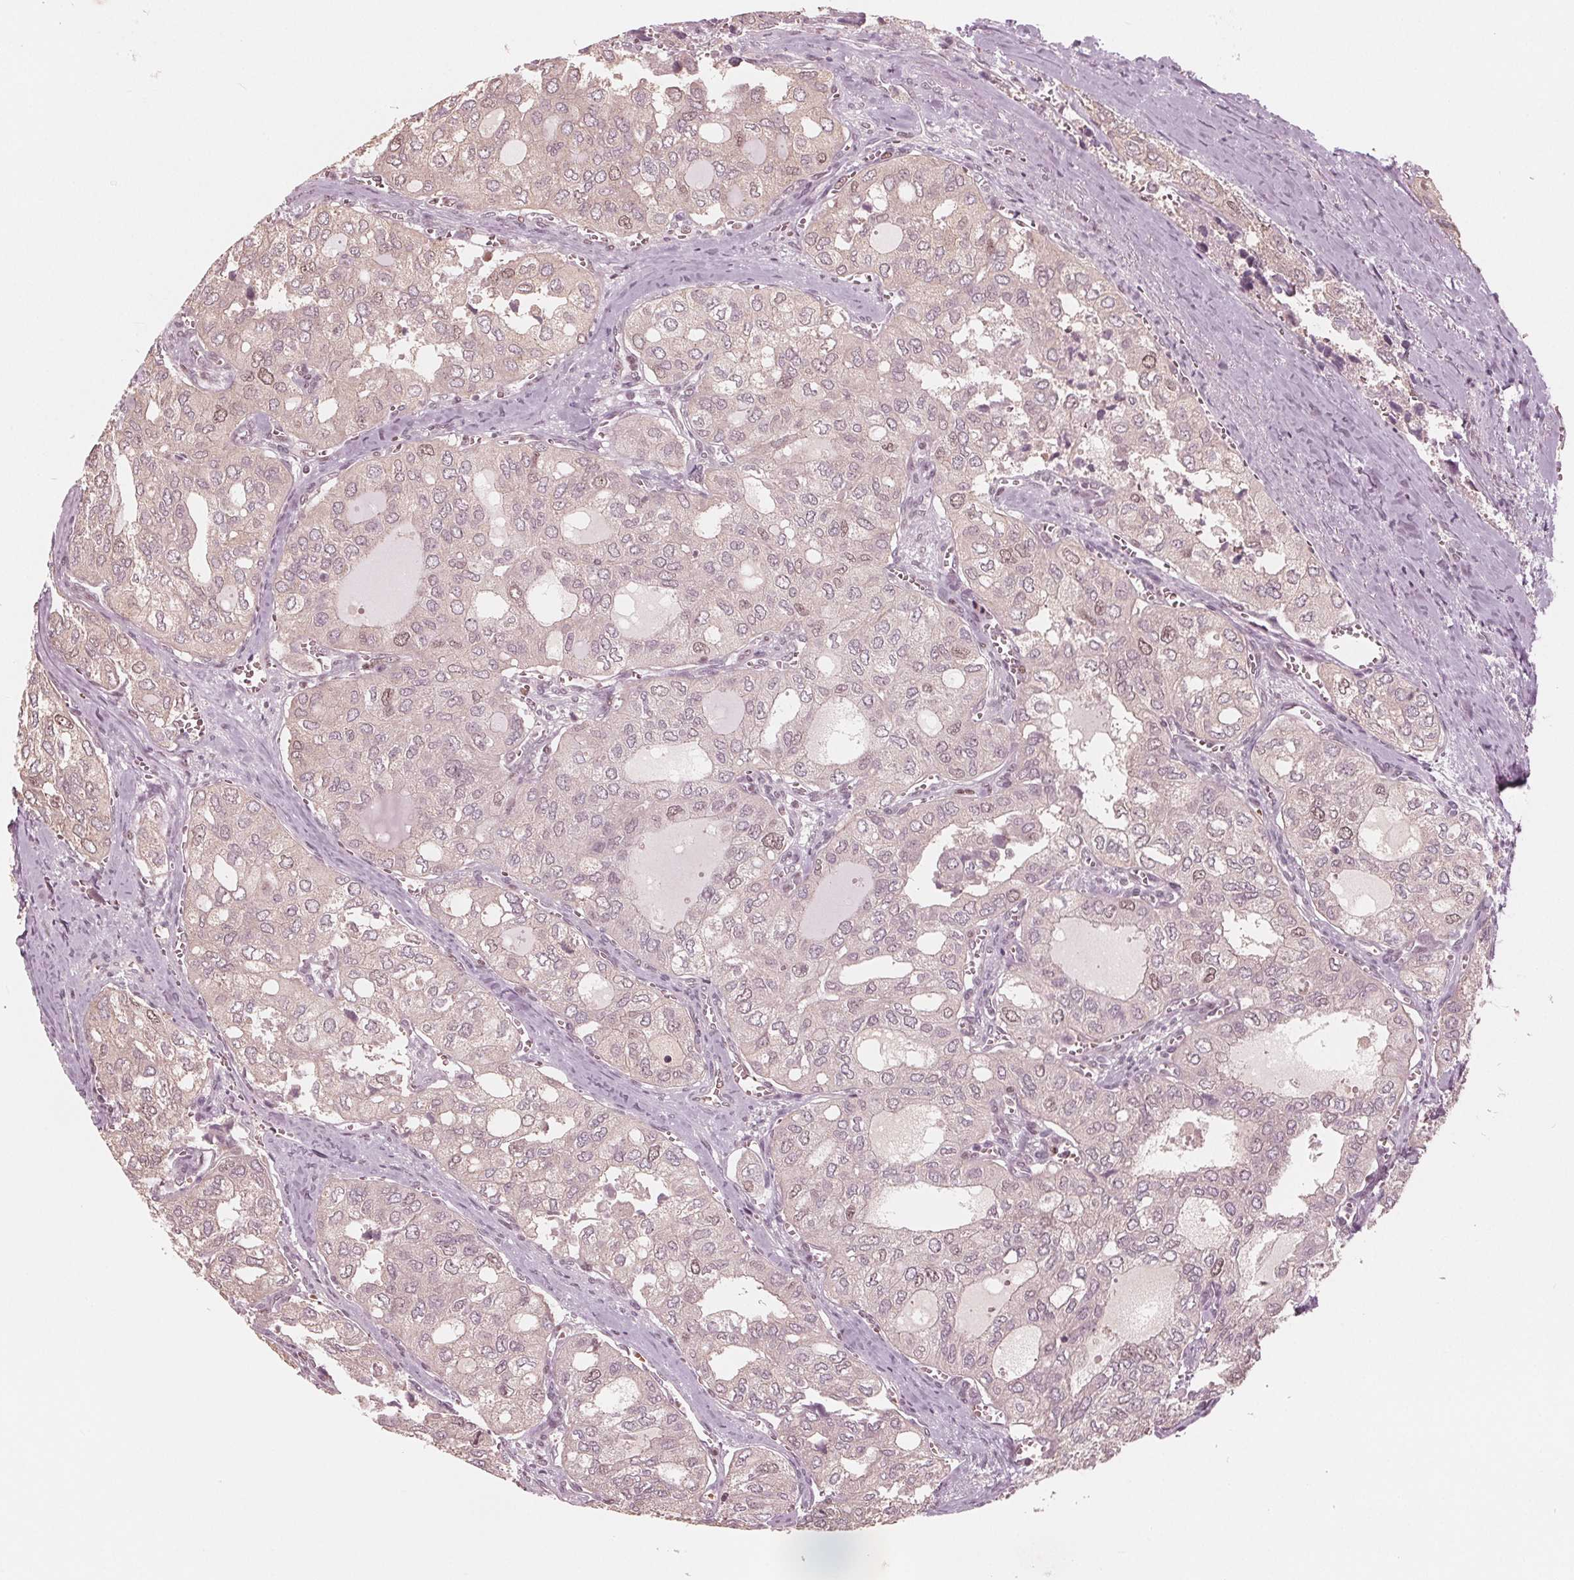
{"staining": {"intensity": "weak", "quantity": "<25%", "location": "nuclear"}, "tissue": "thyroid cancer", "cell_type": "Tumor cells", "image_type": "cancer", "snomed": [{"axis": "morphology", "description": "Follicular adenoma carcinoma, NOS"}, {"axis": "topography", "description": "Thyroid gland"}], "caption": "Immunohistochemical staining of thyroid cancer (follicular adenoma carcinoma) displays no significant staining in tumor cells. (DAB (3,3'-diaminobenzidine) immunohistochemistry (IHC) with hematoxylin counter stain).", "gene": "HIRIP3", "patient": {"sex": "male", "age": 75}}